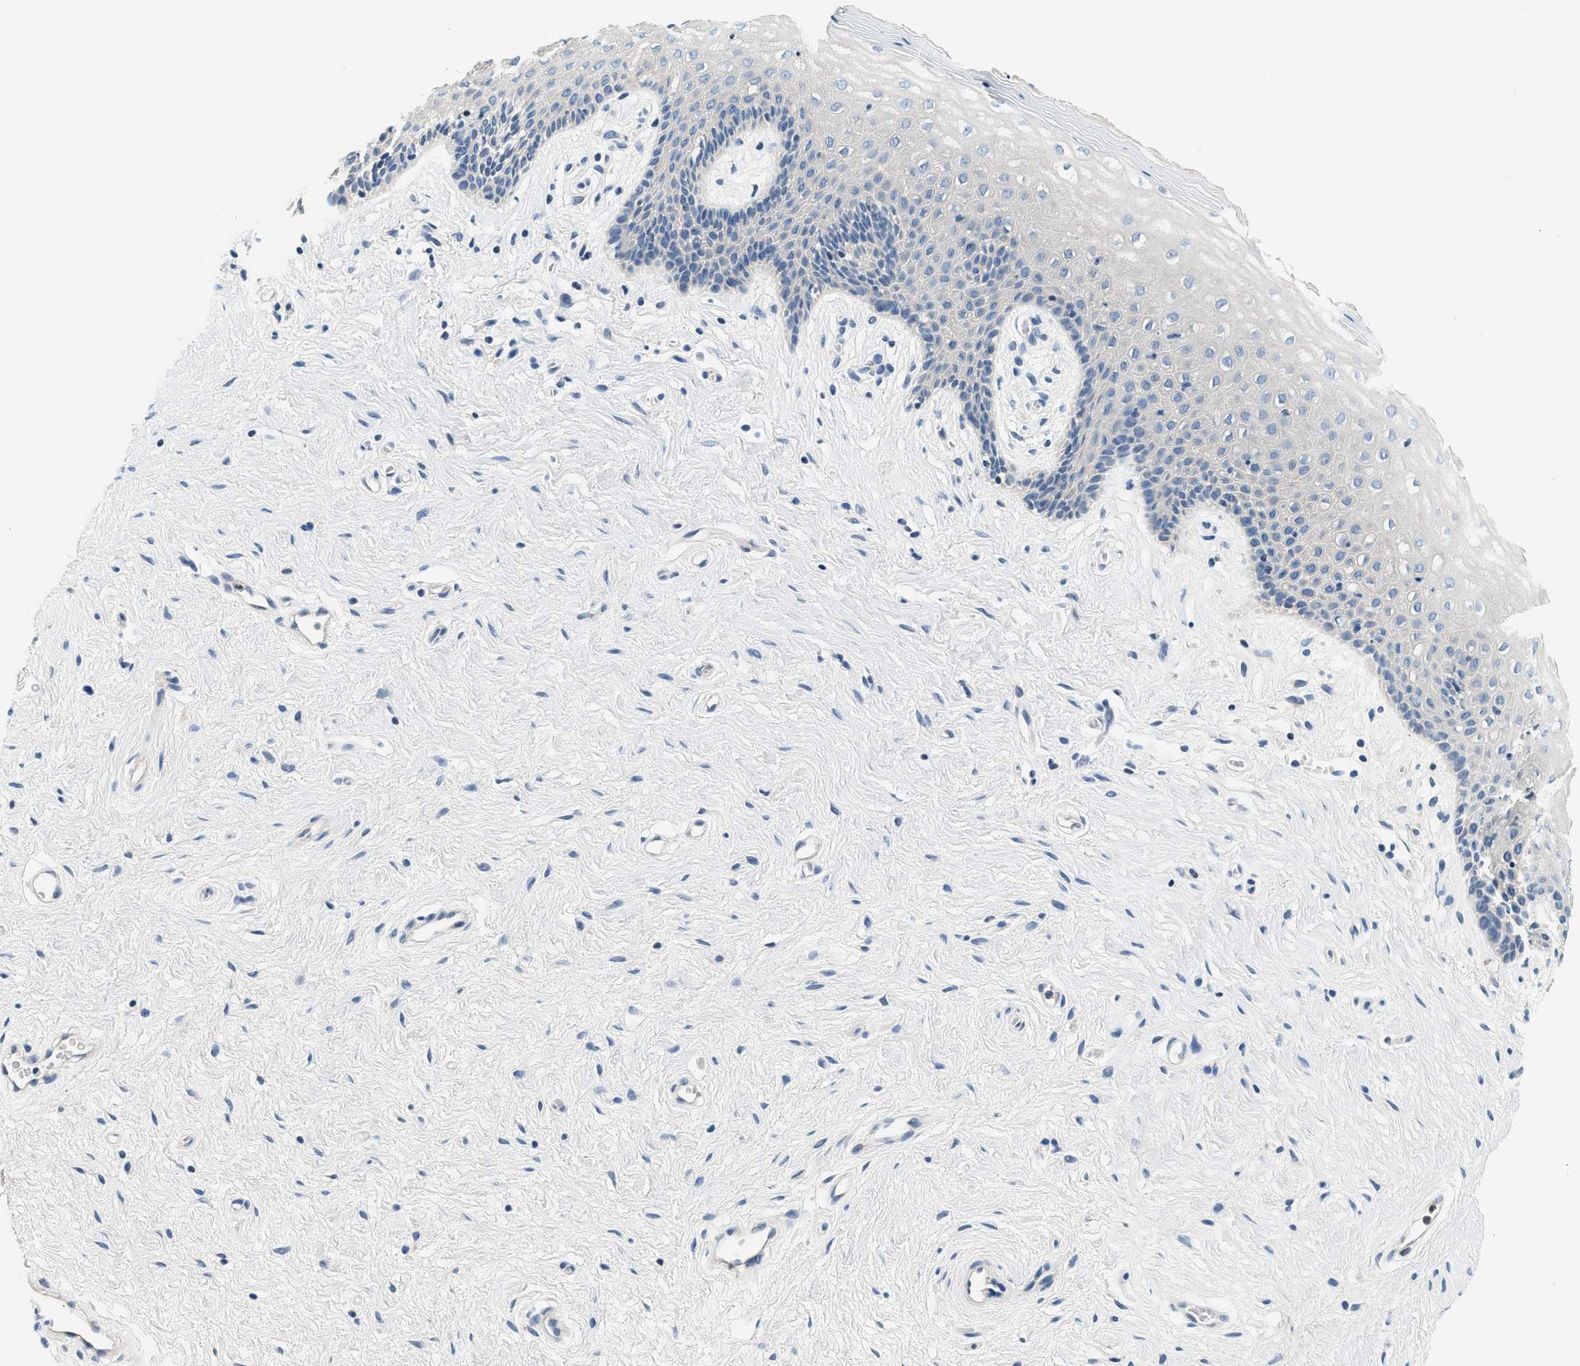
{"staining": {"intensity": "negative", "quantity": "none", "location": "none"}, "tissue": "vagina", "cell_type": "Squamous epithelial cells", "image_type": "normal", "snomed": [{"axis": "morphology", "description": "Normal tissue, NOS"}, {"axis": "topography", "description": "Vagina"}], "caption": "Immunohistochemistry micrograph of normal vagina: vagina stained with DAB reveals no significant protein staining in squamous epithelial cells. The staining was performed using DAB to visualize the protein expression in brown, while the nuclei were stained in blue with hematoxylin (Magnification: 20x).", "gene": "SLC35E1", "patient": {"sex": "female", "age": 44}}